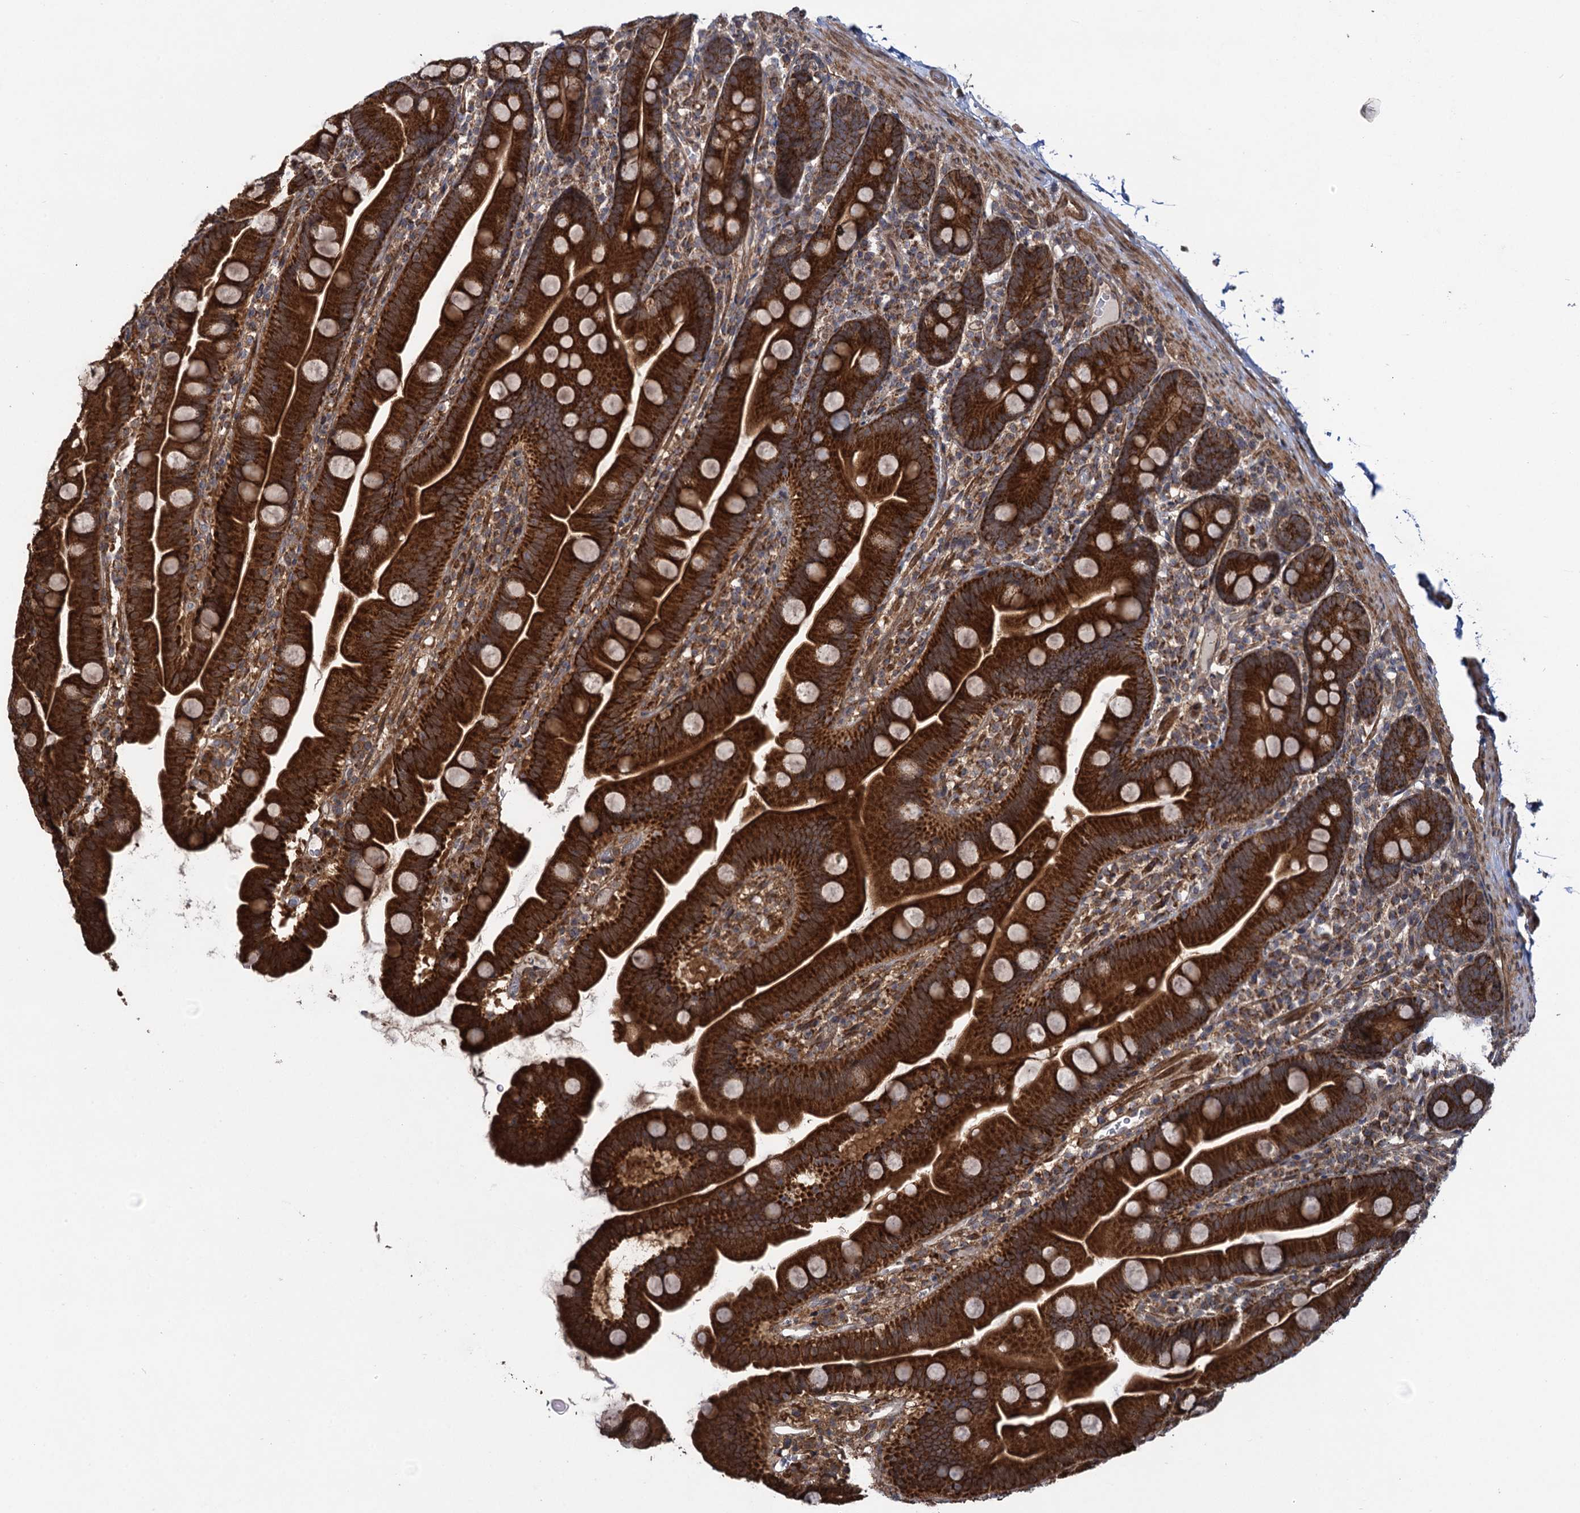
{"staining": {"intensity": "strong", "quantity": ">75%", "location": "cytoplasmic/membranous"}, "tissue": "small intestine", "cell_type": "Glandular cells", "image_type": "normal", "snomed": [{"axis": "morphology", "description": "Normal tissue, NOS"}, {"axis": "topography", "description": "Small intestine"}], "caption": "Benign small intestine was stained to show a protein in brown. There is high levels of strong cytoplasmic/membranous positivity in approximately >75% of glandular cells. The protein is stained brown, and the nuclei are stained in blue (DAB (3,3'-diaminobenzidine) IHC with brightfield microscopy, high magnification).", "gene": "HAUS1", "patient": {"sex": "female", "age": 68}}